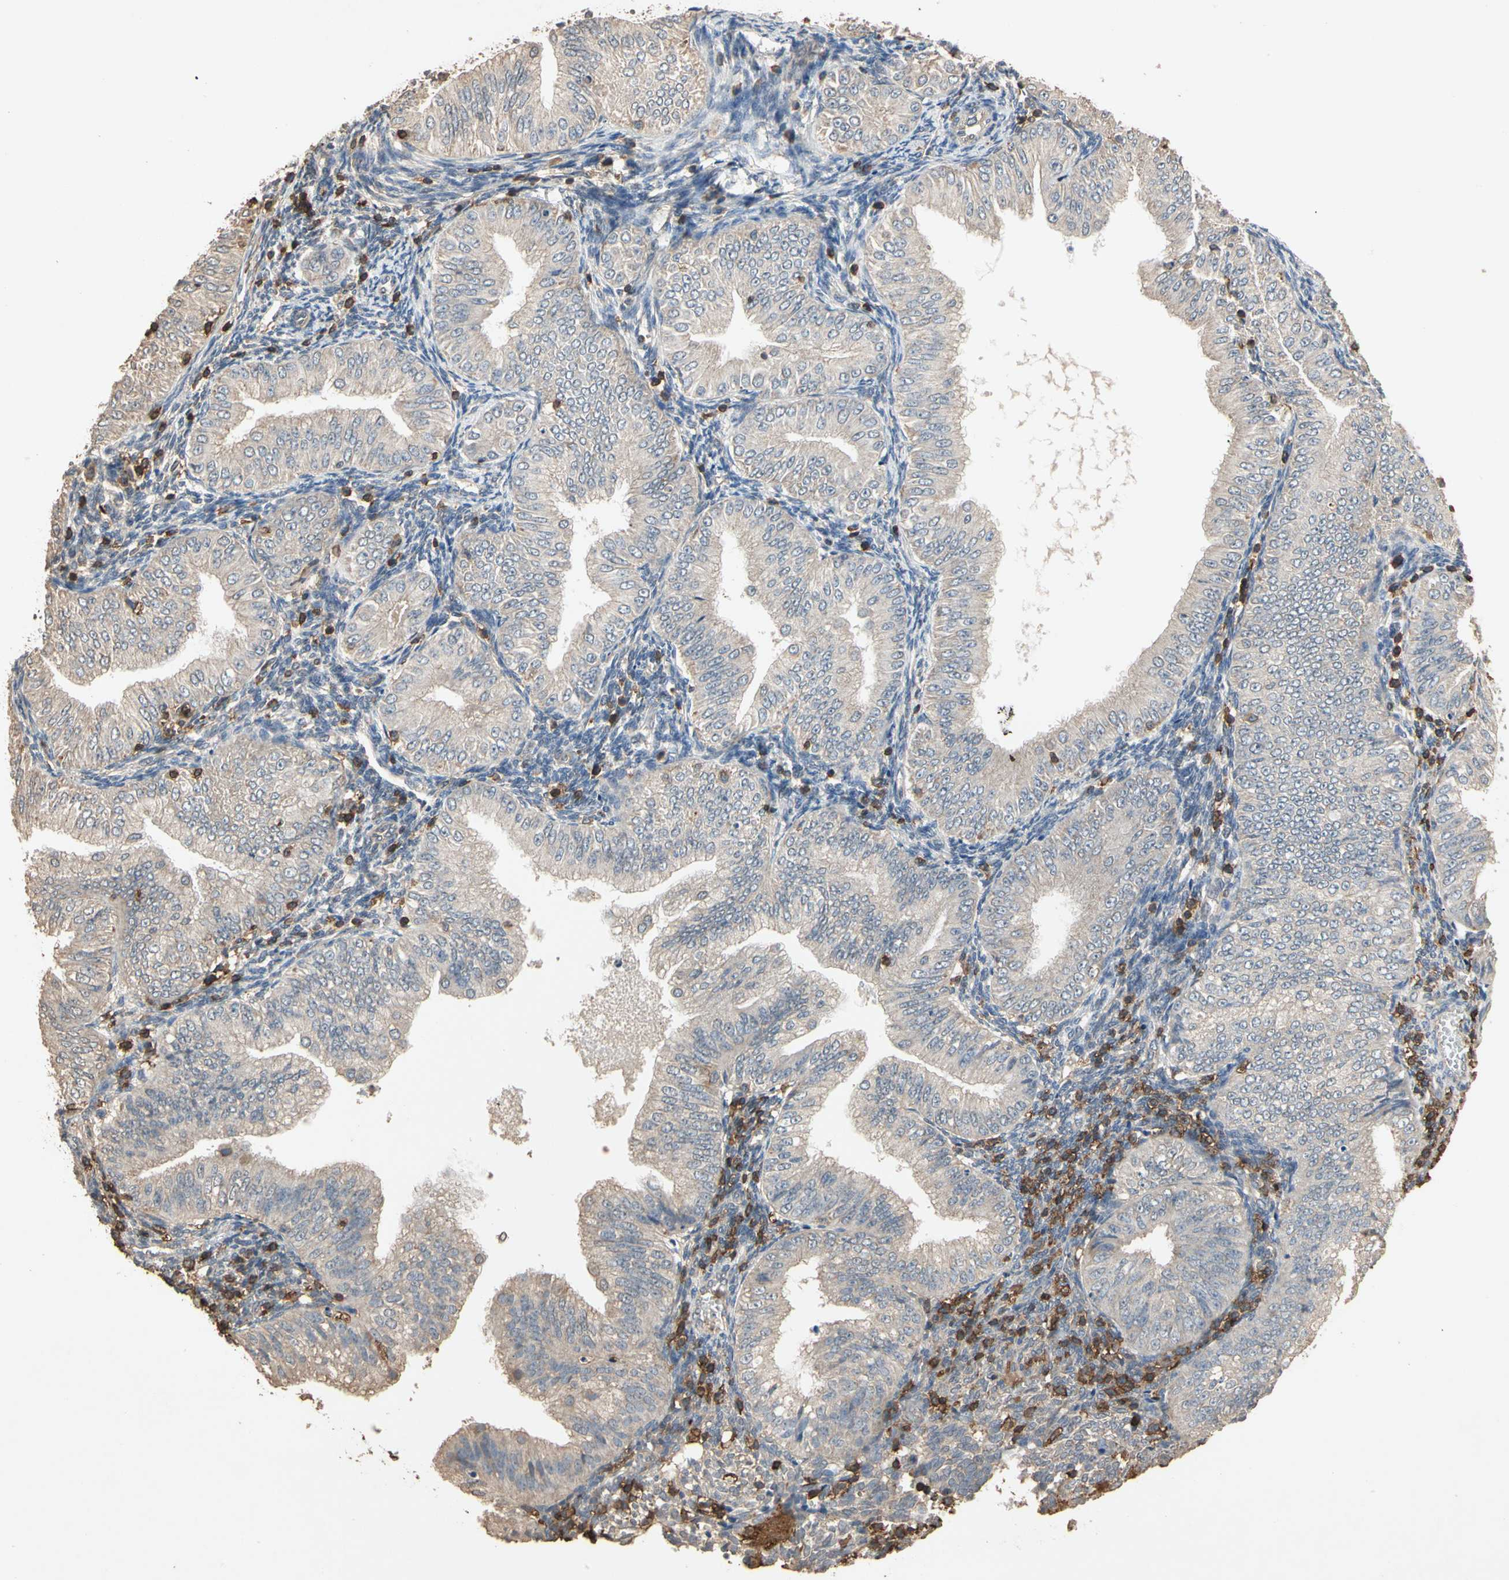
{"staining": {"intensity": "negative", "quantity": "none", "location": "none"}, "tissue": "endometrial cancer", "cell_type": "Tumor cells", "image_type": "cancer", "snomed": [{"axis": "morphology", "description": "Normal tissue, NOS"}, {"axis": "morphology", "description": "Adenocarcinoma, NOS"}, {"axis": "topography", "description": "Endometrium"}], "caption": "IHC histopathology image of human endometrial adenocarcinoma stained for a protein (brown), which shows no staining in tumor cells. Brightfield microscopy of immunohistochemistry stained with DAB (3,3'-diaminobenzidine) (brown) and hematoxylin (blue), captured at high magnification.", "gene": "MAP3K10", "patient": {"sex": "female", "age": 53}}